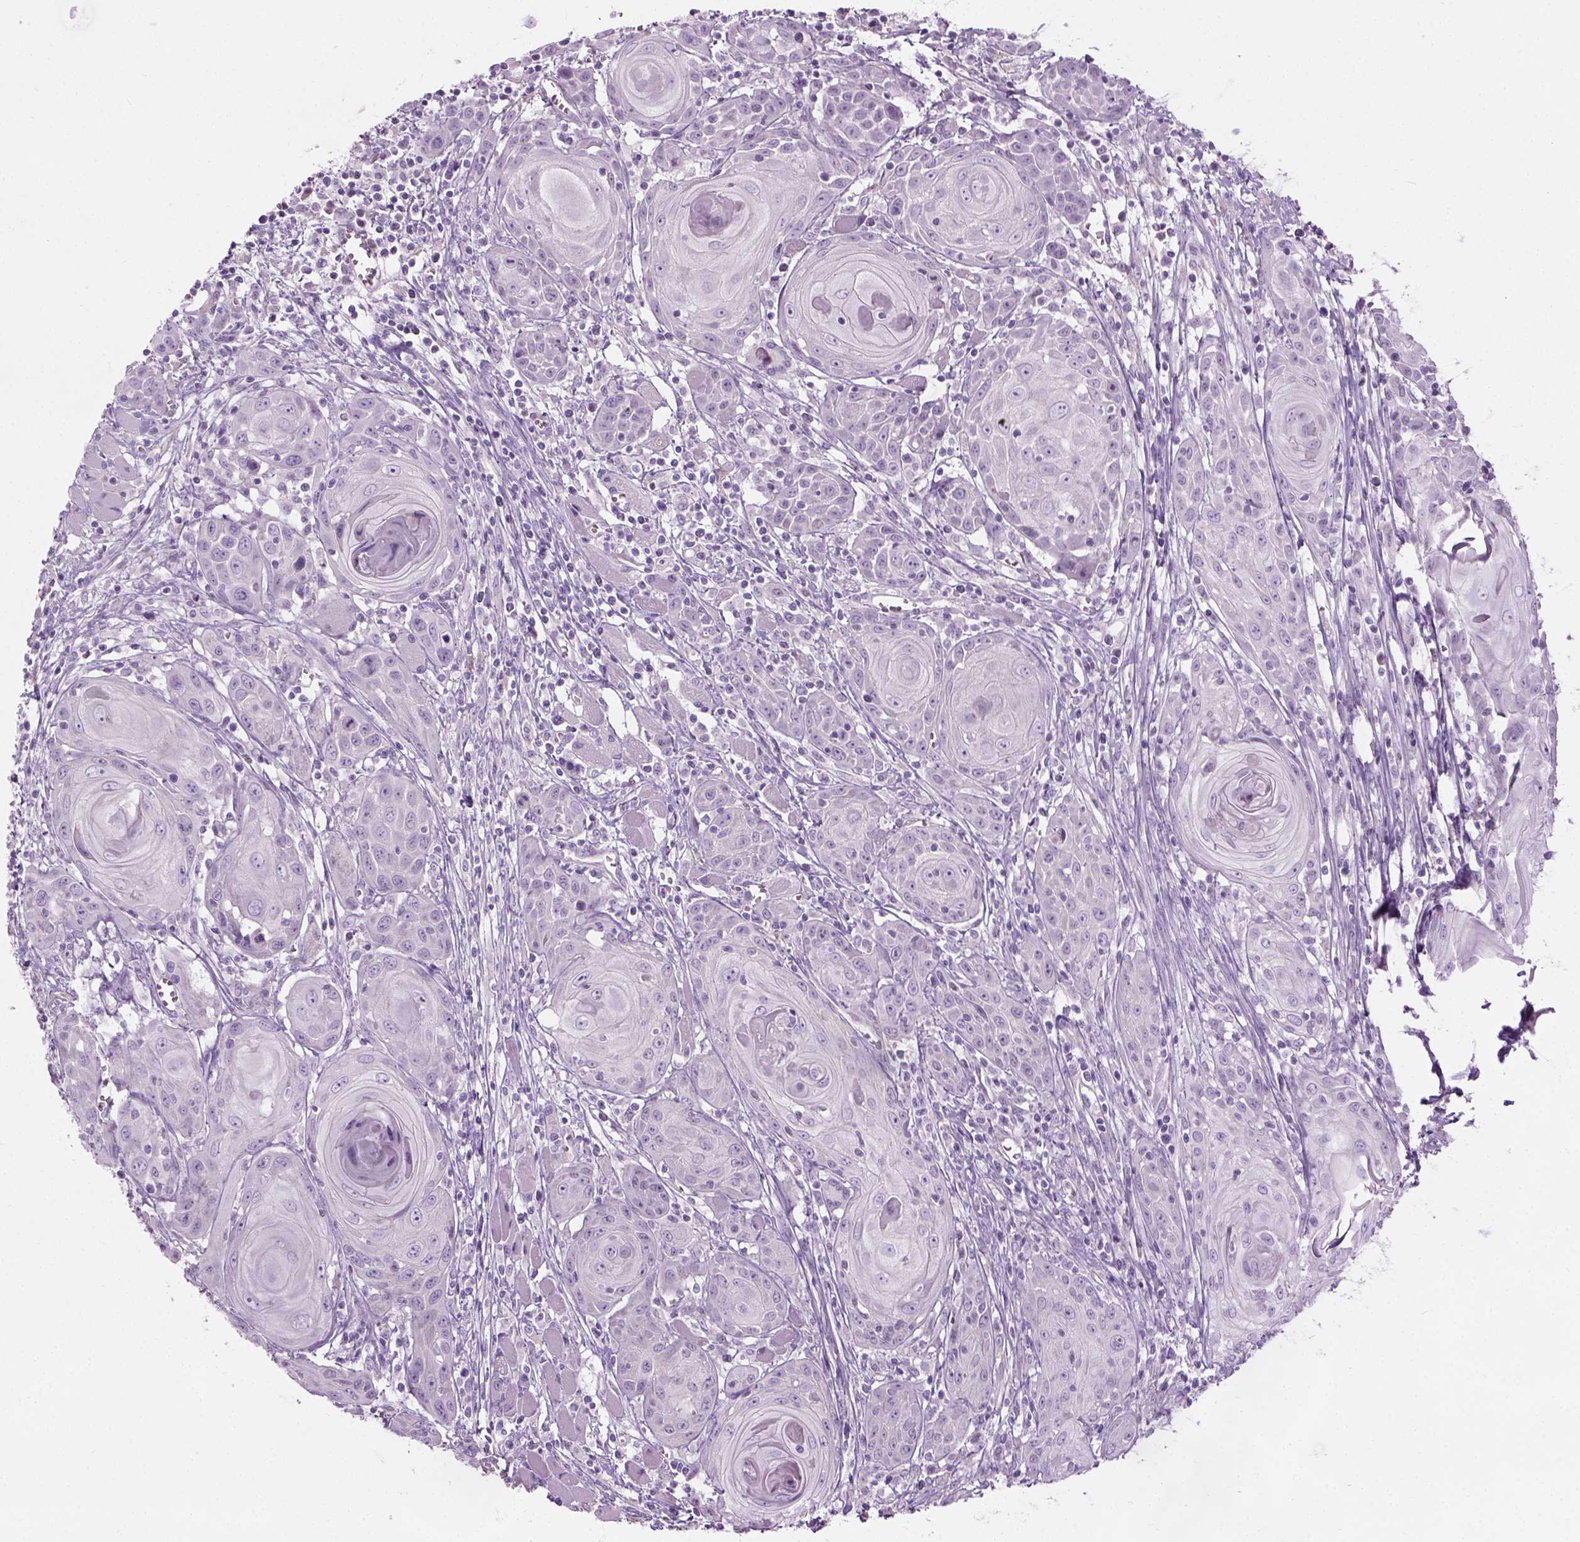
{"staining": {"intensity": "negative", "quantity": "none", "location": "none"}, "tissue": "head and neck cancer", "cell_type": "Tumor cells", "image_type": "cancer", "snomed": [{"axis": "morphology", "description": "Squamous cell carcinoma, NOS"}, {"axis": "topography", "description": "Head-Neck"}], "caption": "DAB immunohistochemical staining of squamous cell carcinoma (head and neck) exhibits no significant expression in tumor cells.", "gene": "CIBAR2", "patient": {"sex": "female", "age": 80}}